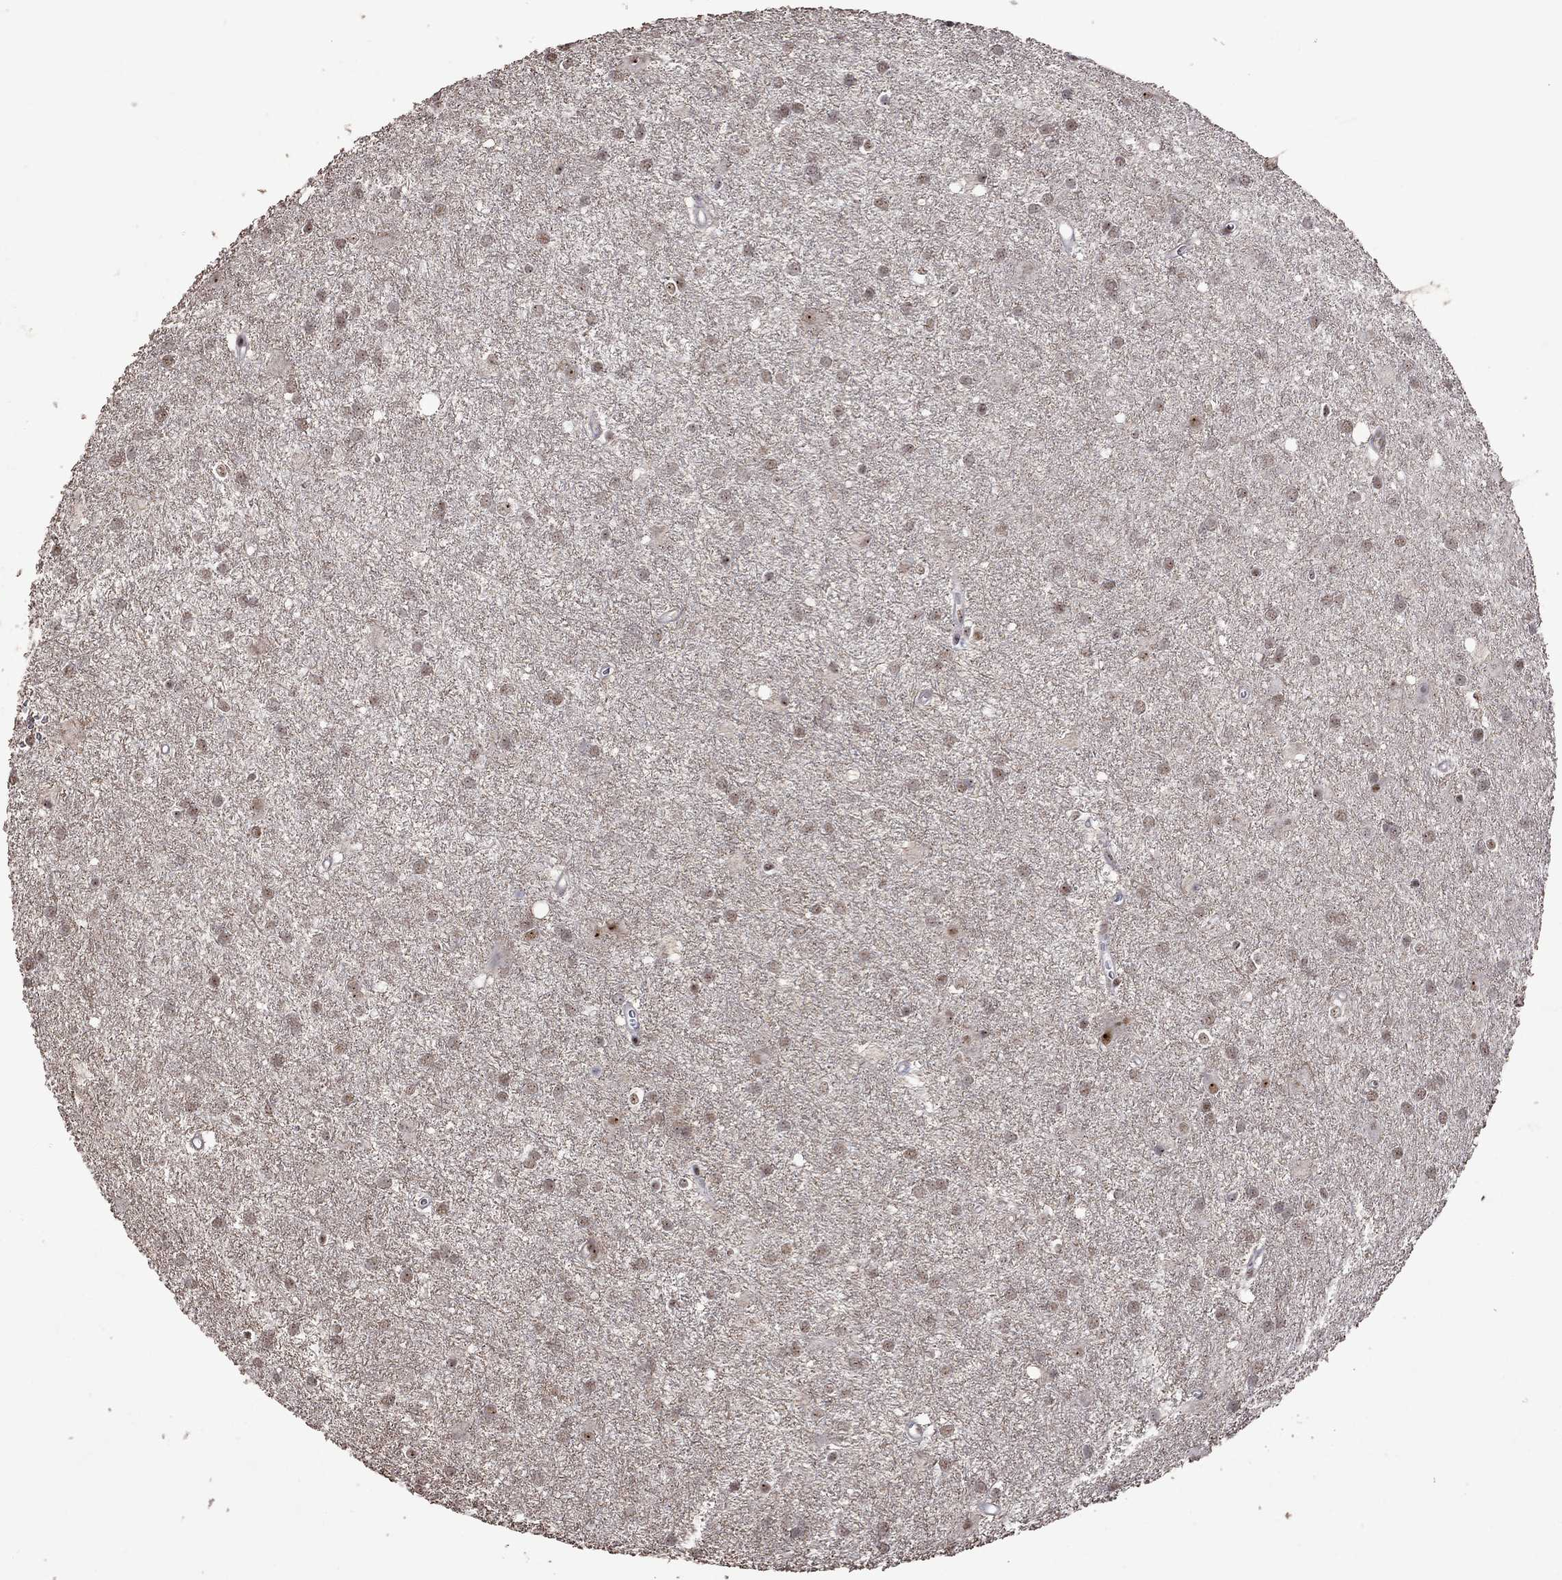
{"staining": {"intensity": "weak", "quantity": "<25%", "location": "nuclear"}, "tissue": "glioma", "cell_type": "Tumor cells", "image_type": "cancer", "snomed": [{"axis": "morphology", "description": "Glioma, malignant, Low grade"}, {"axis": "topography", "description": "Brain"}], "caption": "Tumor cells are negative for protein expression in human low-grade glioma (malignant).", "gene": "SPOUT1", "patient": {"sex": "male", "age": 58}}